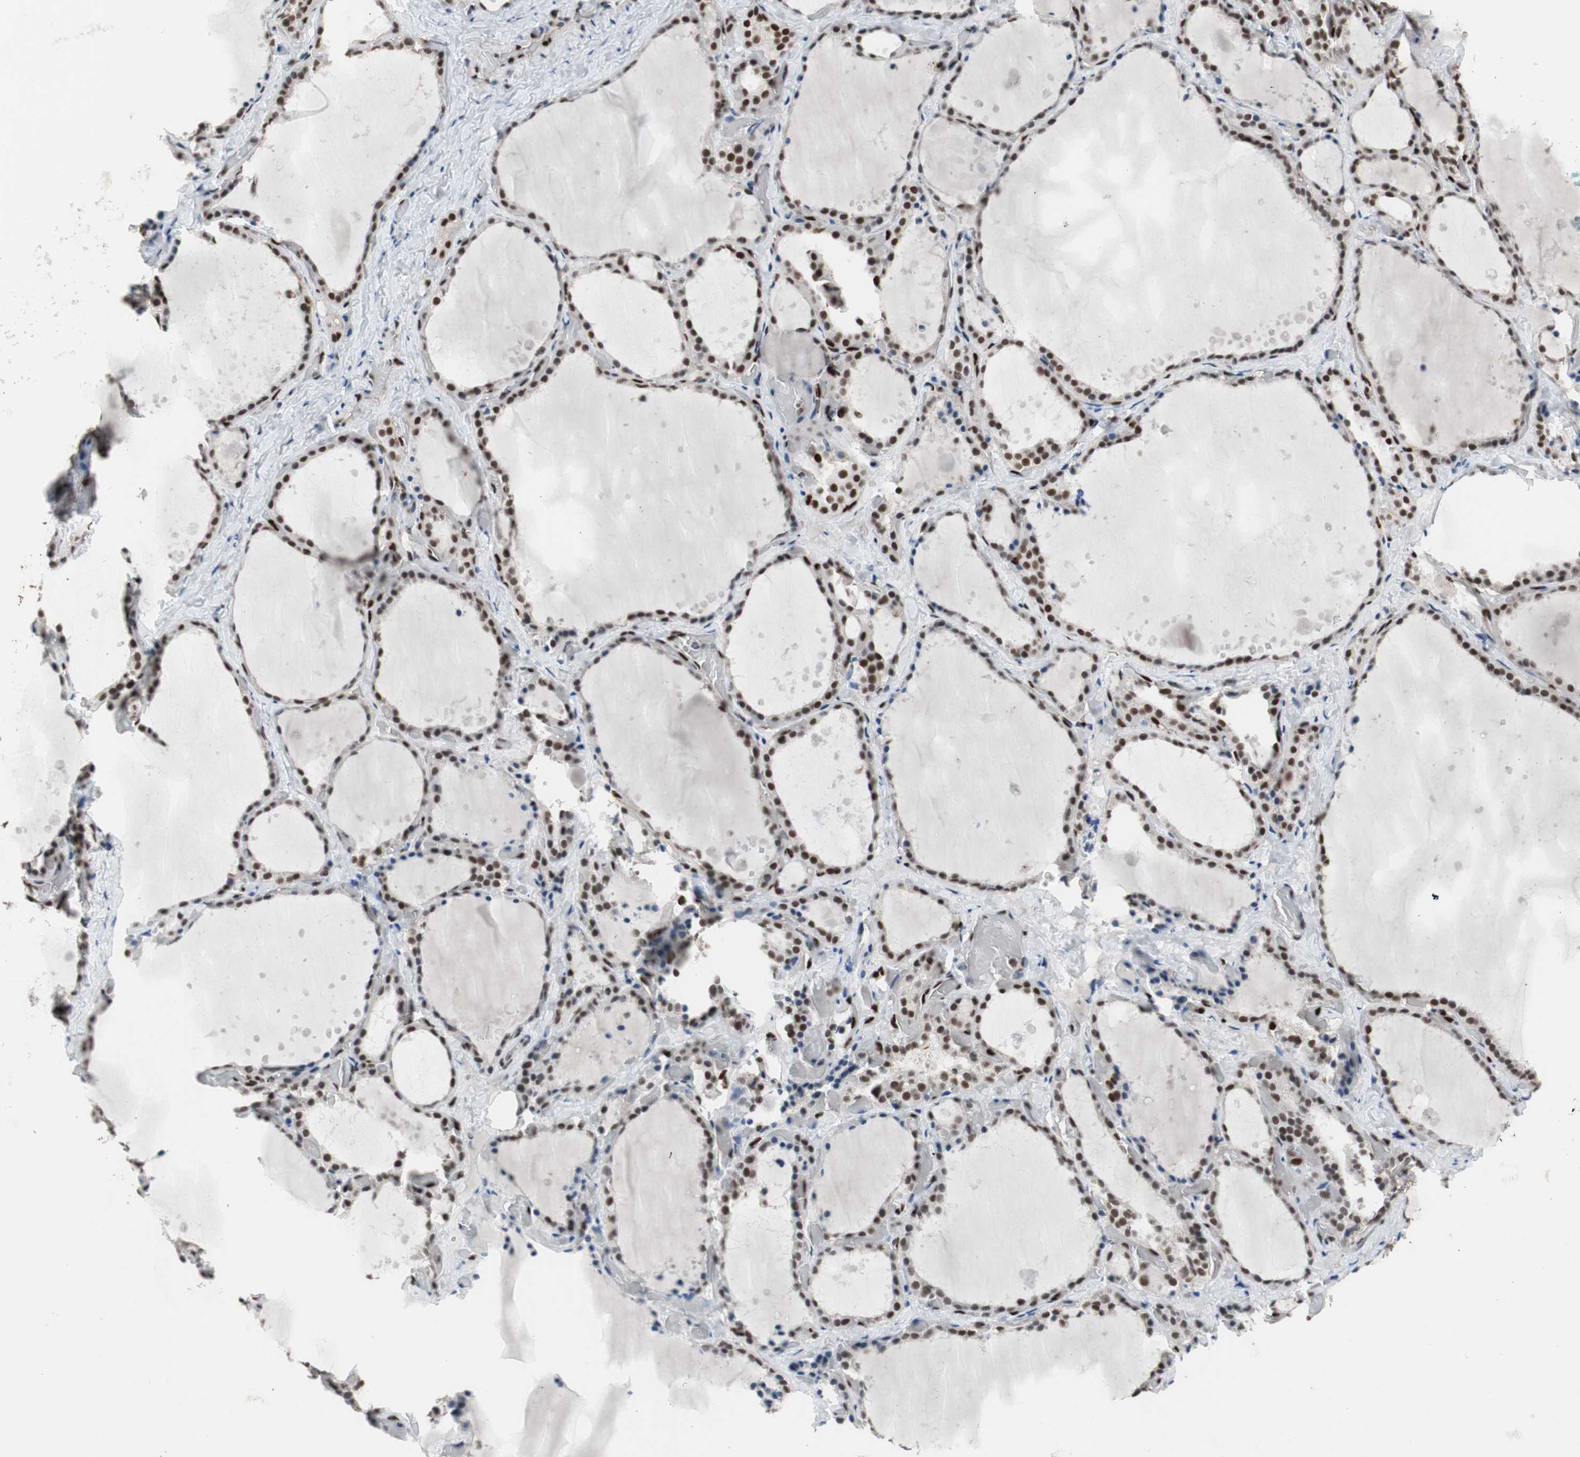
{"staining": {"intensity": "moderate", "quantity": "25%-75%", "location": "nuclear"}, "tissue": "thyroid gland", "cell_type": "Glandular cells", "image_type": "normal", "snomed": [{"axis": "morphology", "description": "Normal tissue, NOS"}, {"axis": "topography", "description": "Thyroid gland"}], "caption": "High-magnification brightfield microscopy of benign thyroid gland stained with DAB (brown) and counterstained with hematoxylin (blue). glandular cells exhibit moderate nuclear expression is seen in about25%-75% of cells. (DAB (3,3'-diaminobenzidine) IHC, brown staining for protein, blue staining for nuclei).", "gene": "PML", "patient": {"sex": "female", "age": 44}}